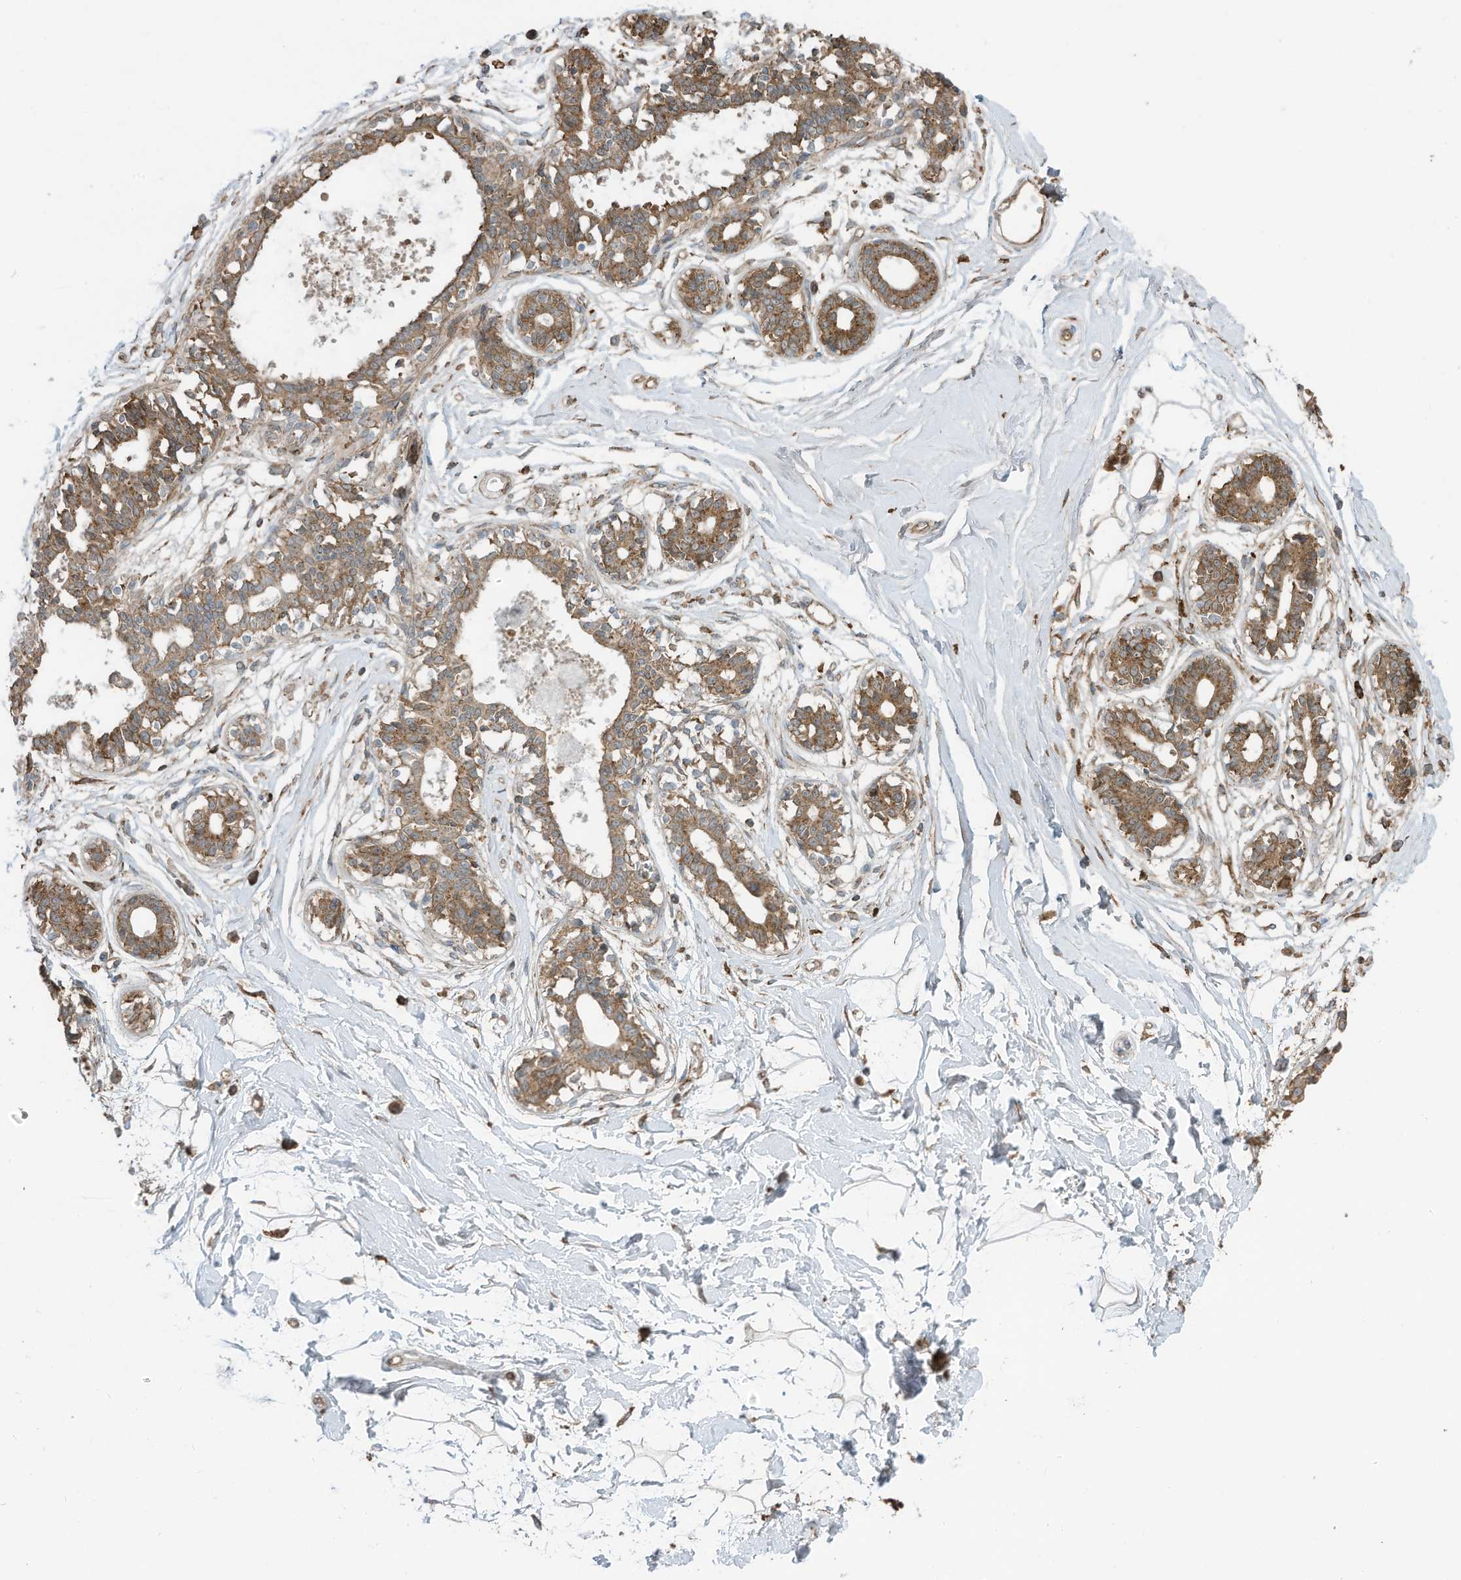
{"staining": {"intensity": "negative", "quantity": "none", "location": "none"}, "tissue": "breast", "cell_type": "Adipocytes", "image_type": "normal", "snomed": [{"axis": "morphology", "description": "Normal tissue, NOS"}, {"axis": "topography", "description": "Breast"}], "caption": "Immunohistochemistry photomicrograph of unremarkable breast stained for a protein (brown), which demonstrates no positivity in adipocytes.", "gene": "CGAS", "patient": {"sex": "female", "age": 45}}